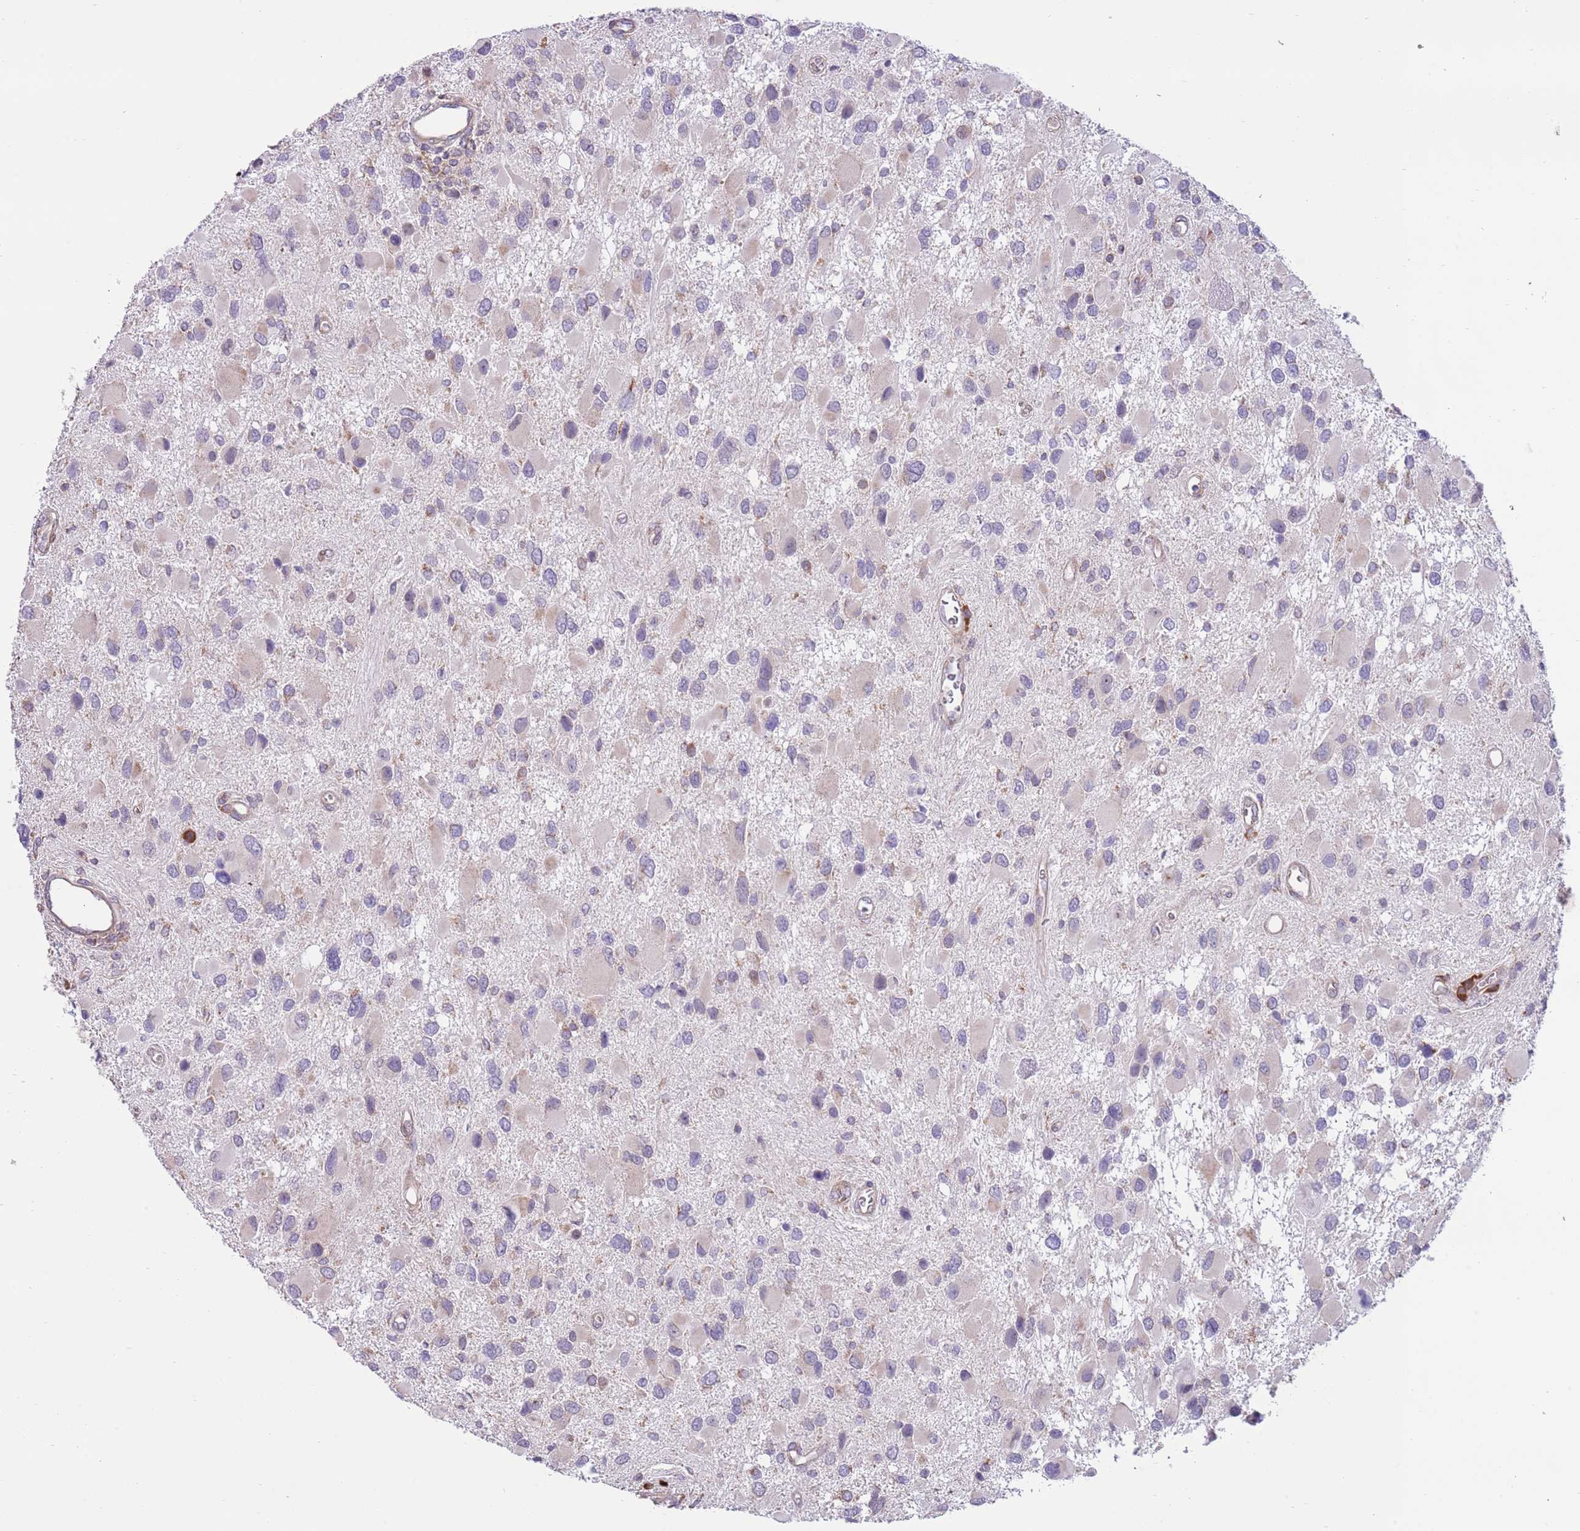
{"staining": {"intensity": "negative", "quantity": "none", "location": "none"}, "tissue": "glioma", "cell_type": "Tumor cells", "image_type": "cancer", "snomed": [{"axis": "morphology", "description": "Glioma, malignant, High grade"}, {"axis": "topography", "description": "Brain"}], "caption": "The immunohistochemistry micrograph has no significant expression in tumor cells of glioma tissue.", "gene": "DAND5", "patient": {"sex": "male", "age": 53}}